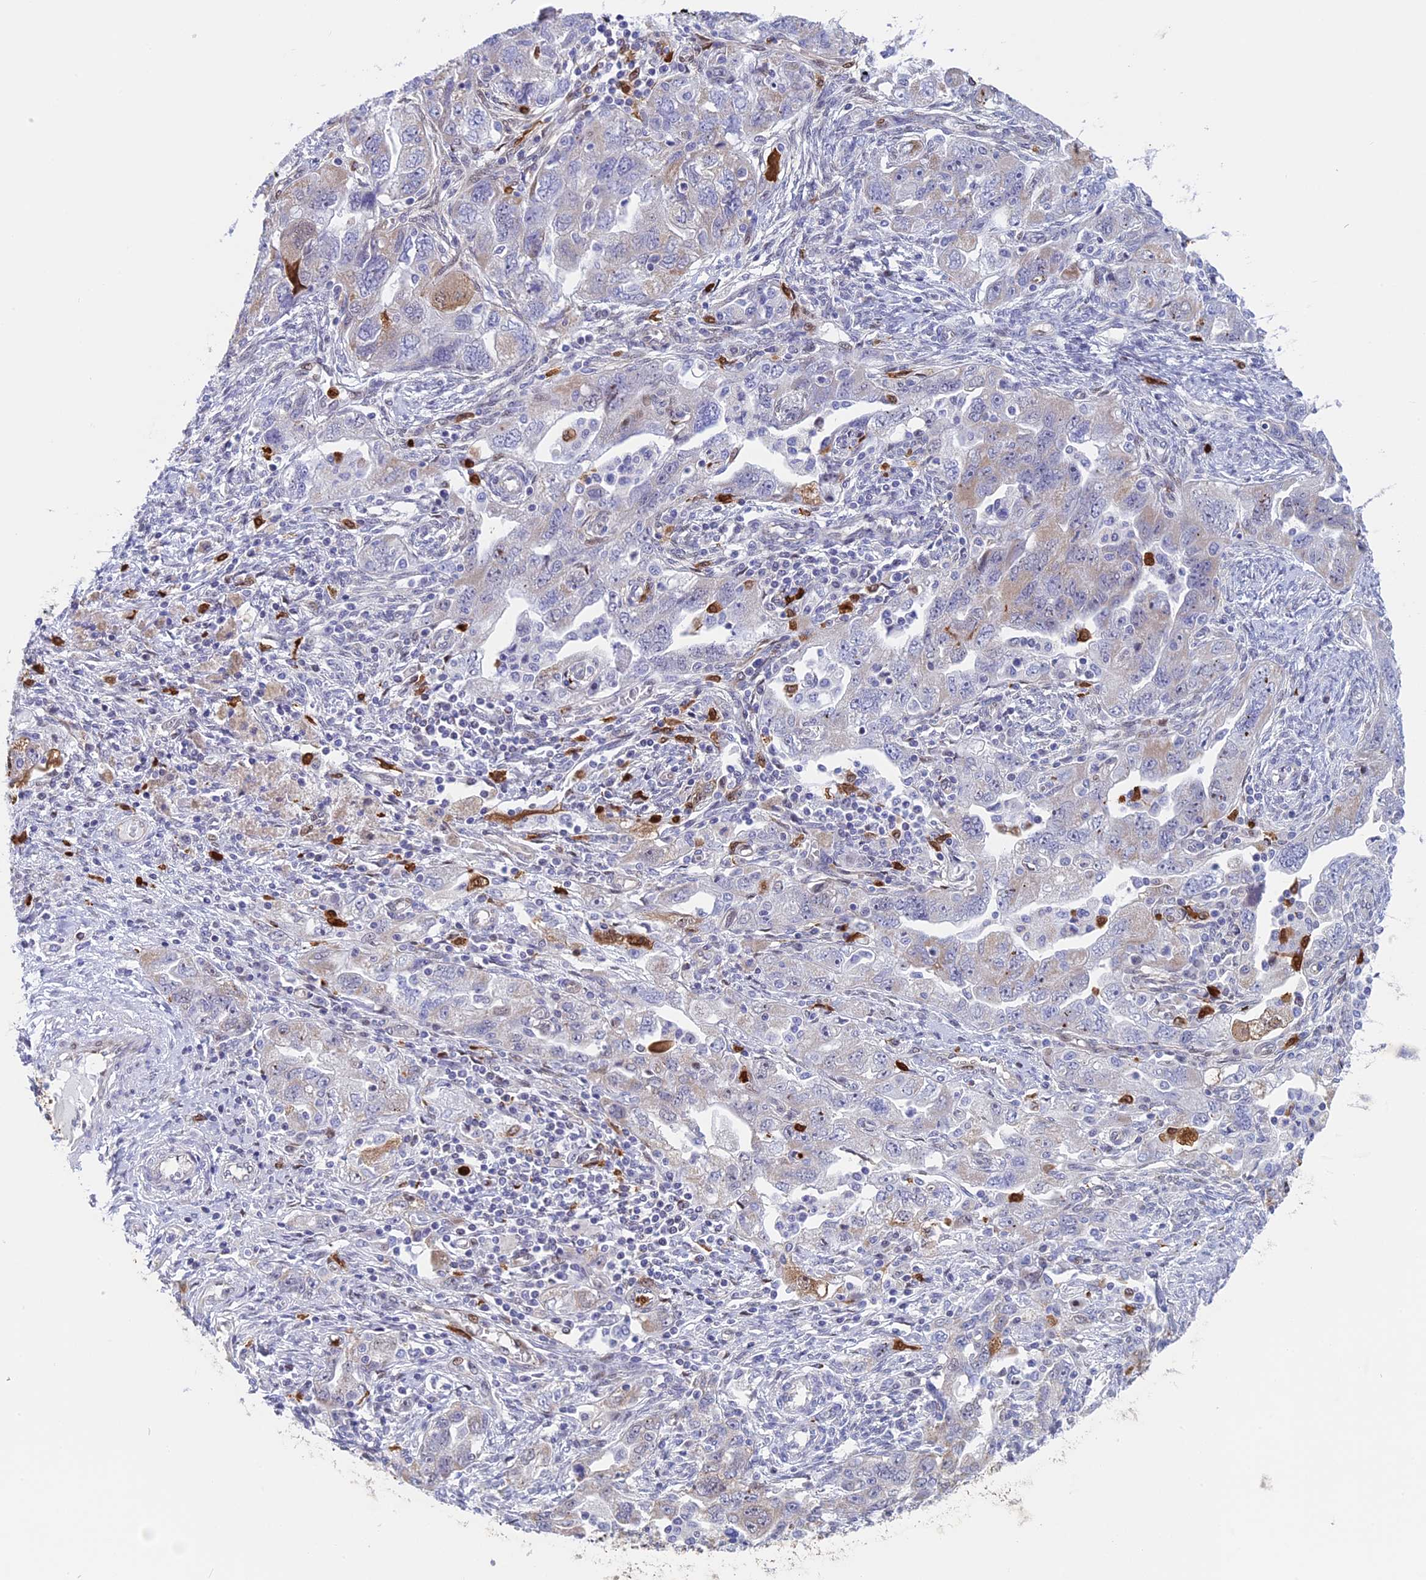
{"staining": {"intensity": "moderate", "quantity": "<25%", "location": "cytoplasmic/membranous,nuclear"}, "tissue": "ovarian cancer", "cell_type": "Tumor cells", "image_type": "cancer", "snomed": [{"axis": "morphology", "description": "Carcinoma, NOS"}, {"axis": "morphology", "description": "Cystadenocarcinoma, serous, NOS"}, {"axis": "topography", "description": "Ovary"}], "caption": "Immunohistochemistry staining of ovarian cancer, which demonstrates low levels of moderate cytoplasmic/membranous and nuclear positivity in approximately <25% of tumor cells indicating moderate cytoplasmic/membranous and nuclear protein positivity. The staining was performed using DAB (3,3'-diaminobenzidine) (brown) for protein detection and nuclei were counterstained in hematoxylin (blue).", "gene": "SLC26A1", "patient": {"sex": "female", "age": 69}}